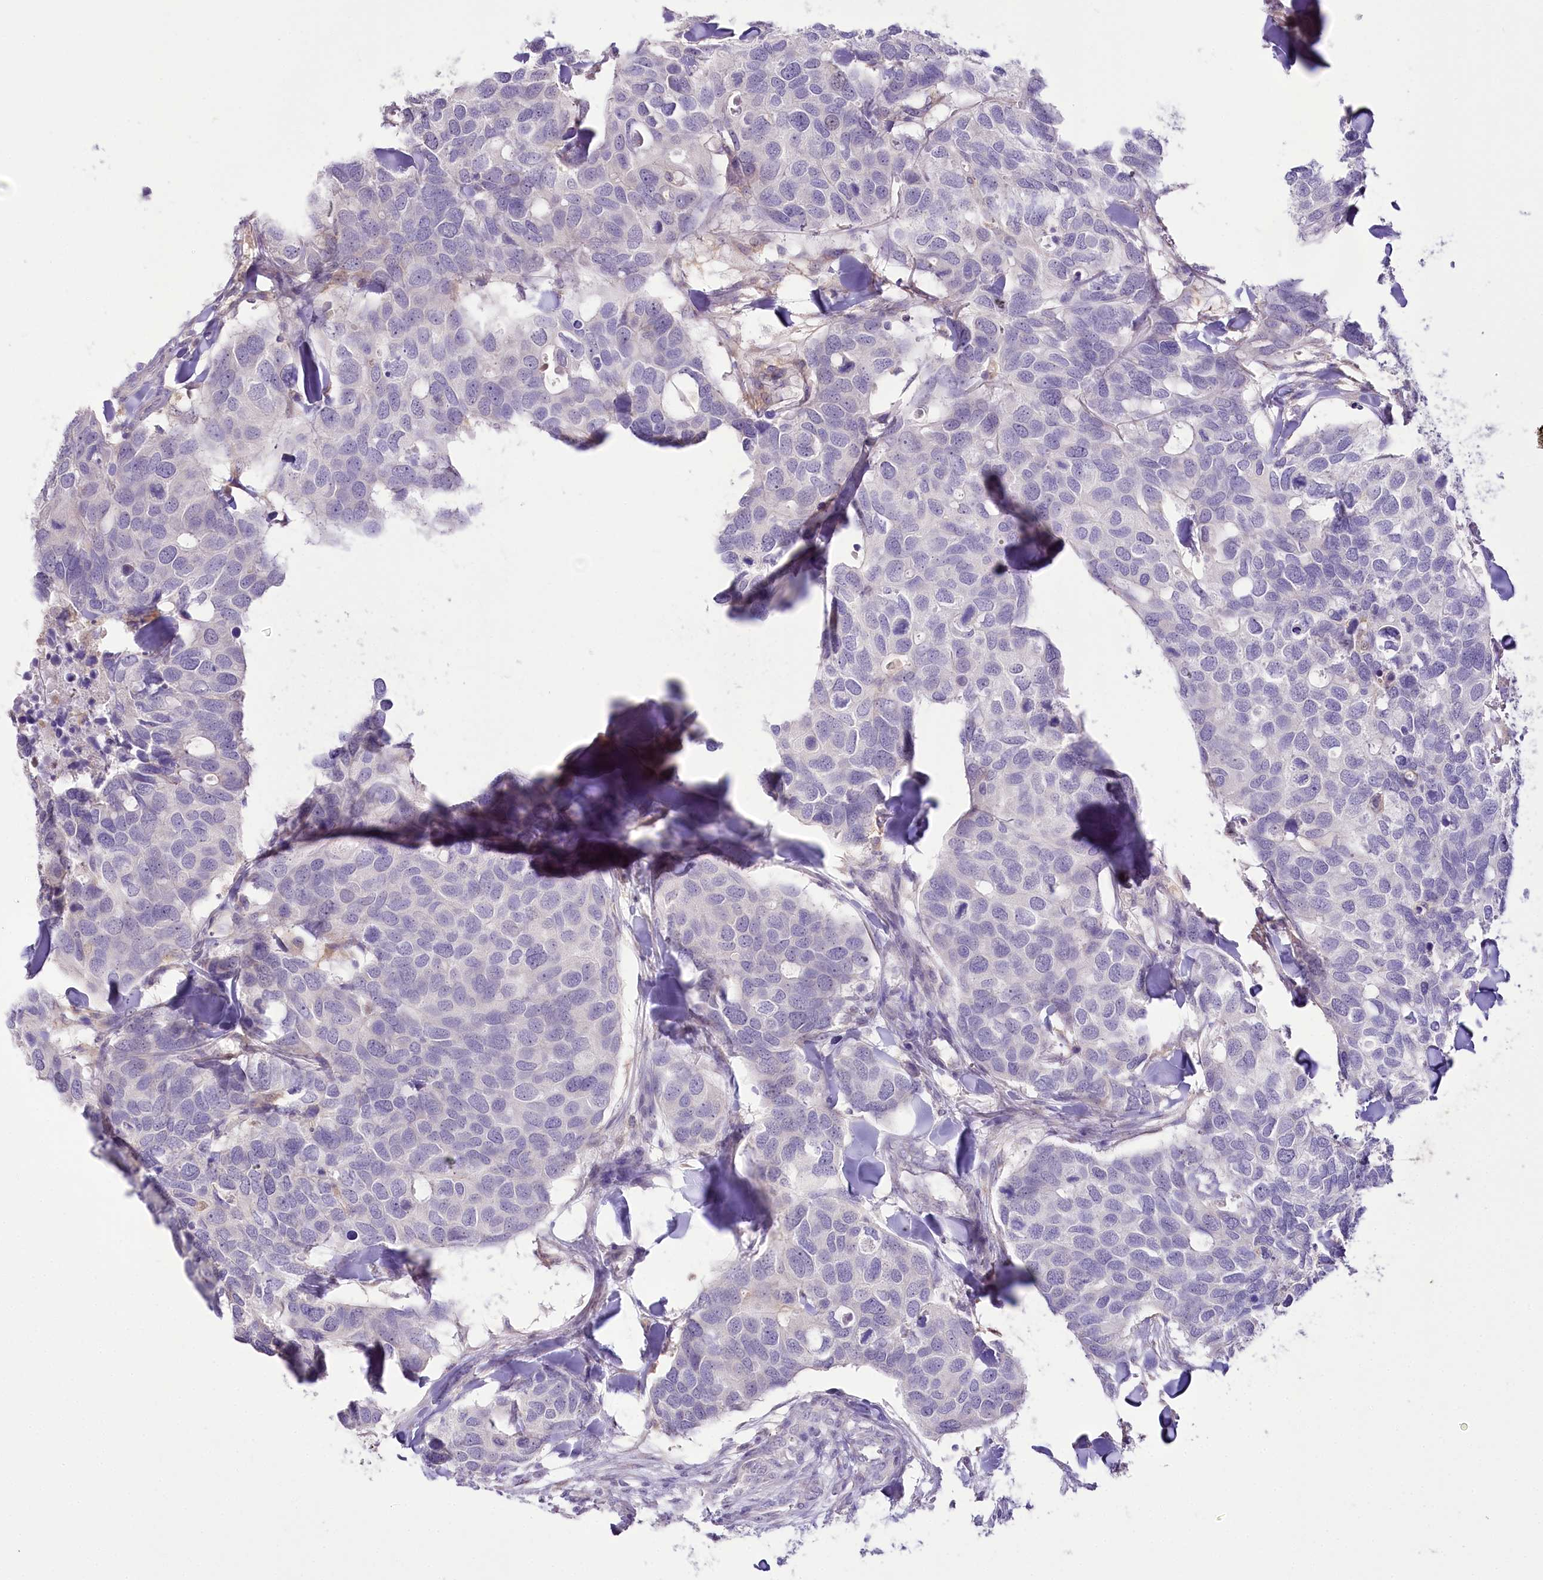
{"staining": {"intensity": "negative", "quantity": "none", "location": "none"}, "tissue": "breast cancer", "cell_type": "Tumor cells", "image_type": "cancer", "snomed": [{"axis": "morphology", "description": "Duct carcinoma"}, {"axis": "topography", "description": "Breast"}], "caption": "Micrograph shows no protein expression in tumor cells of intraductal carcinoma (breast) tissue.", "gene": "DPYD", "patient": {"sex": "female", "age": 83}}